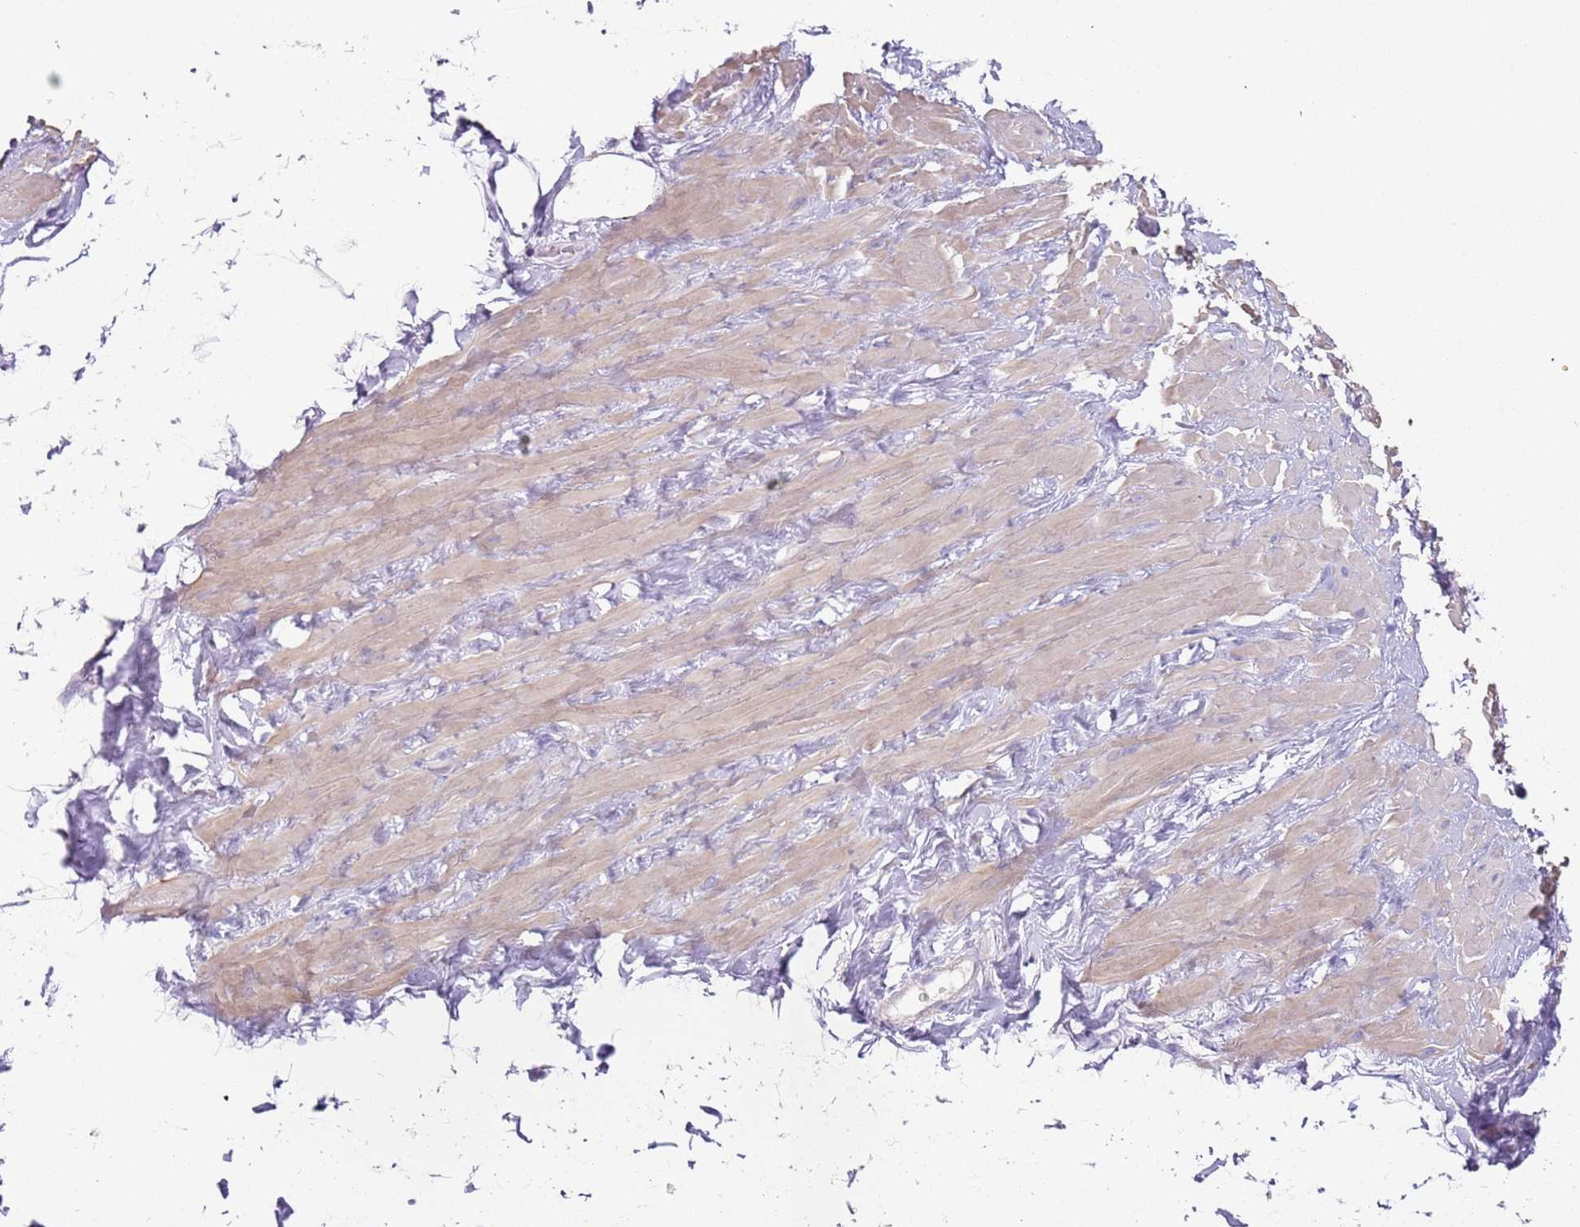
{"staining": {"intensity": "negative", "quantity": "none", "location": "none"}, "tissue": "adipose tissue", "cell_type": "Adipocytes", "image_type": "normal", "snomed": [{"axis": "morphology", "description": "Normal tissue, NOS"}, {"axis": "topography", "description": "Soft tissue"}, {"axis": "topography", "description": "Adipose tissue"}, {"axis": "topography", "description": "Vascular tissue"}, {"axis": "topography", "description": "Peripheral nerve tissue"}], "caption": "This is an IHC image of benign human adipose tissue. There is no positivity in adipocytes.", "gene": "LRRN3", "patient": {"sex": "male", "age": 46}}